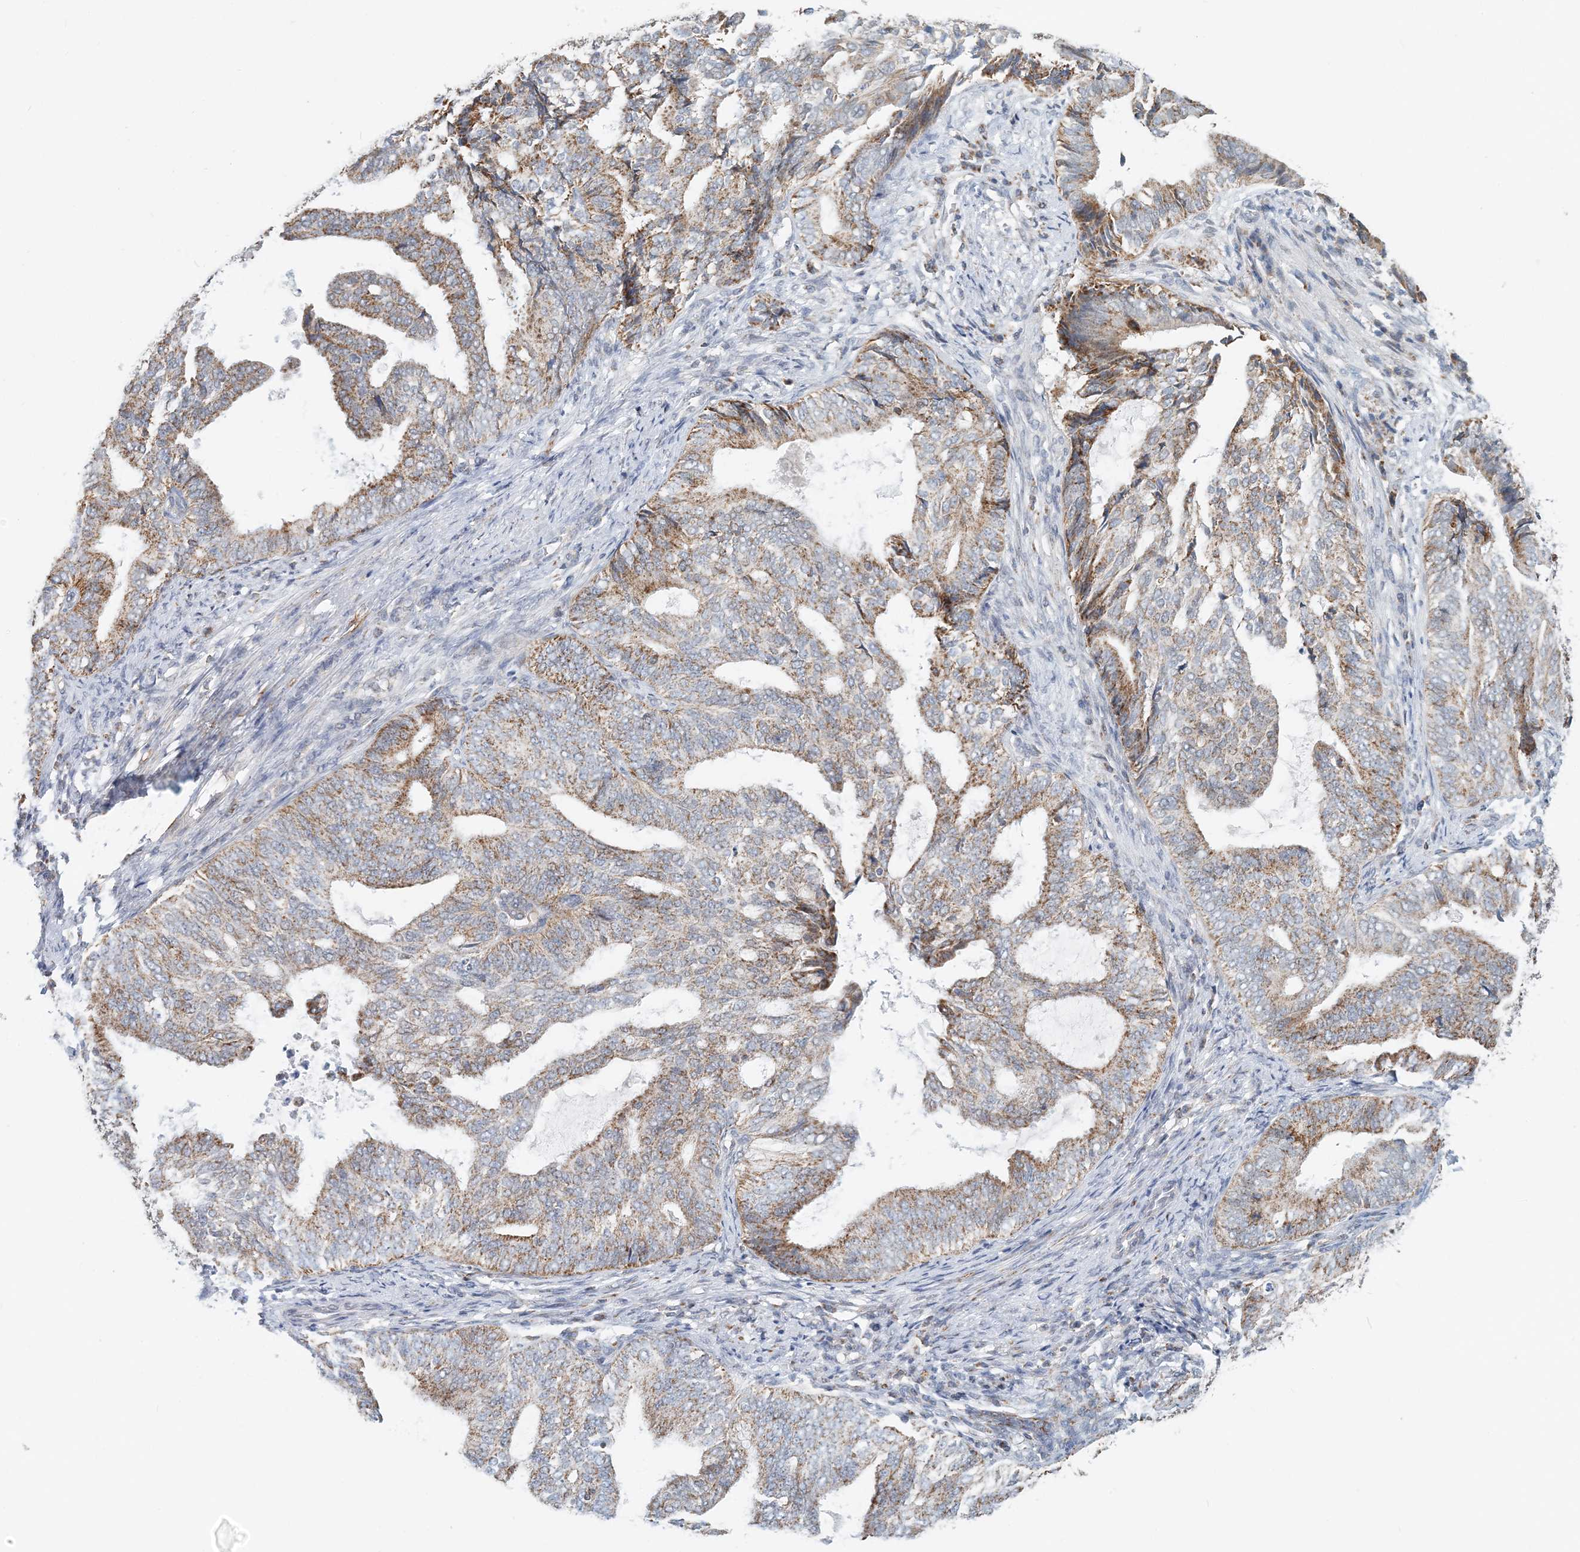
{"staining": {"intensity": "moderate", "quantity": ">75%", "location": "cytoplasmic/membranous"}, "tissue": "endometrial cancer", "cell_type": "Tumor cells", "image_type": "cancer", "snomed": [{"axis": "morphology", "description": "Adenocarcinoma, NOS"}, {"axis": "topography", "description": "Endometrium"}], "caption": "Adenocarcinoma (endometrial) stained with a protein marker shows moderate staining in tumor cells.", "gene": "BDH1", "patient": {"sex": "female", "age": 58}}